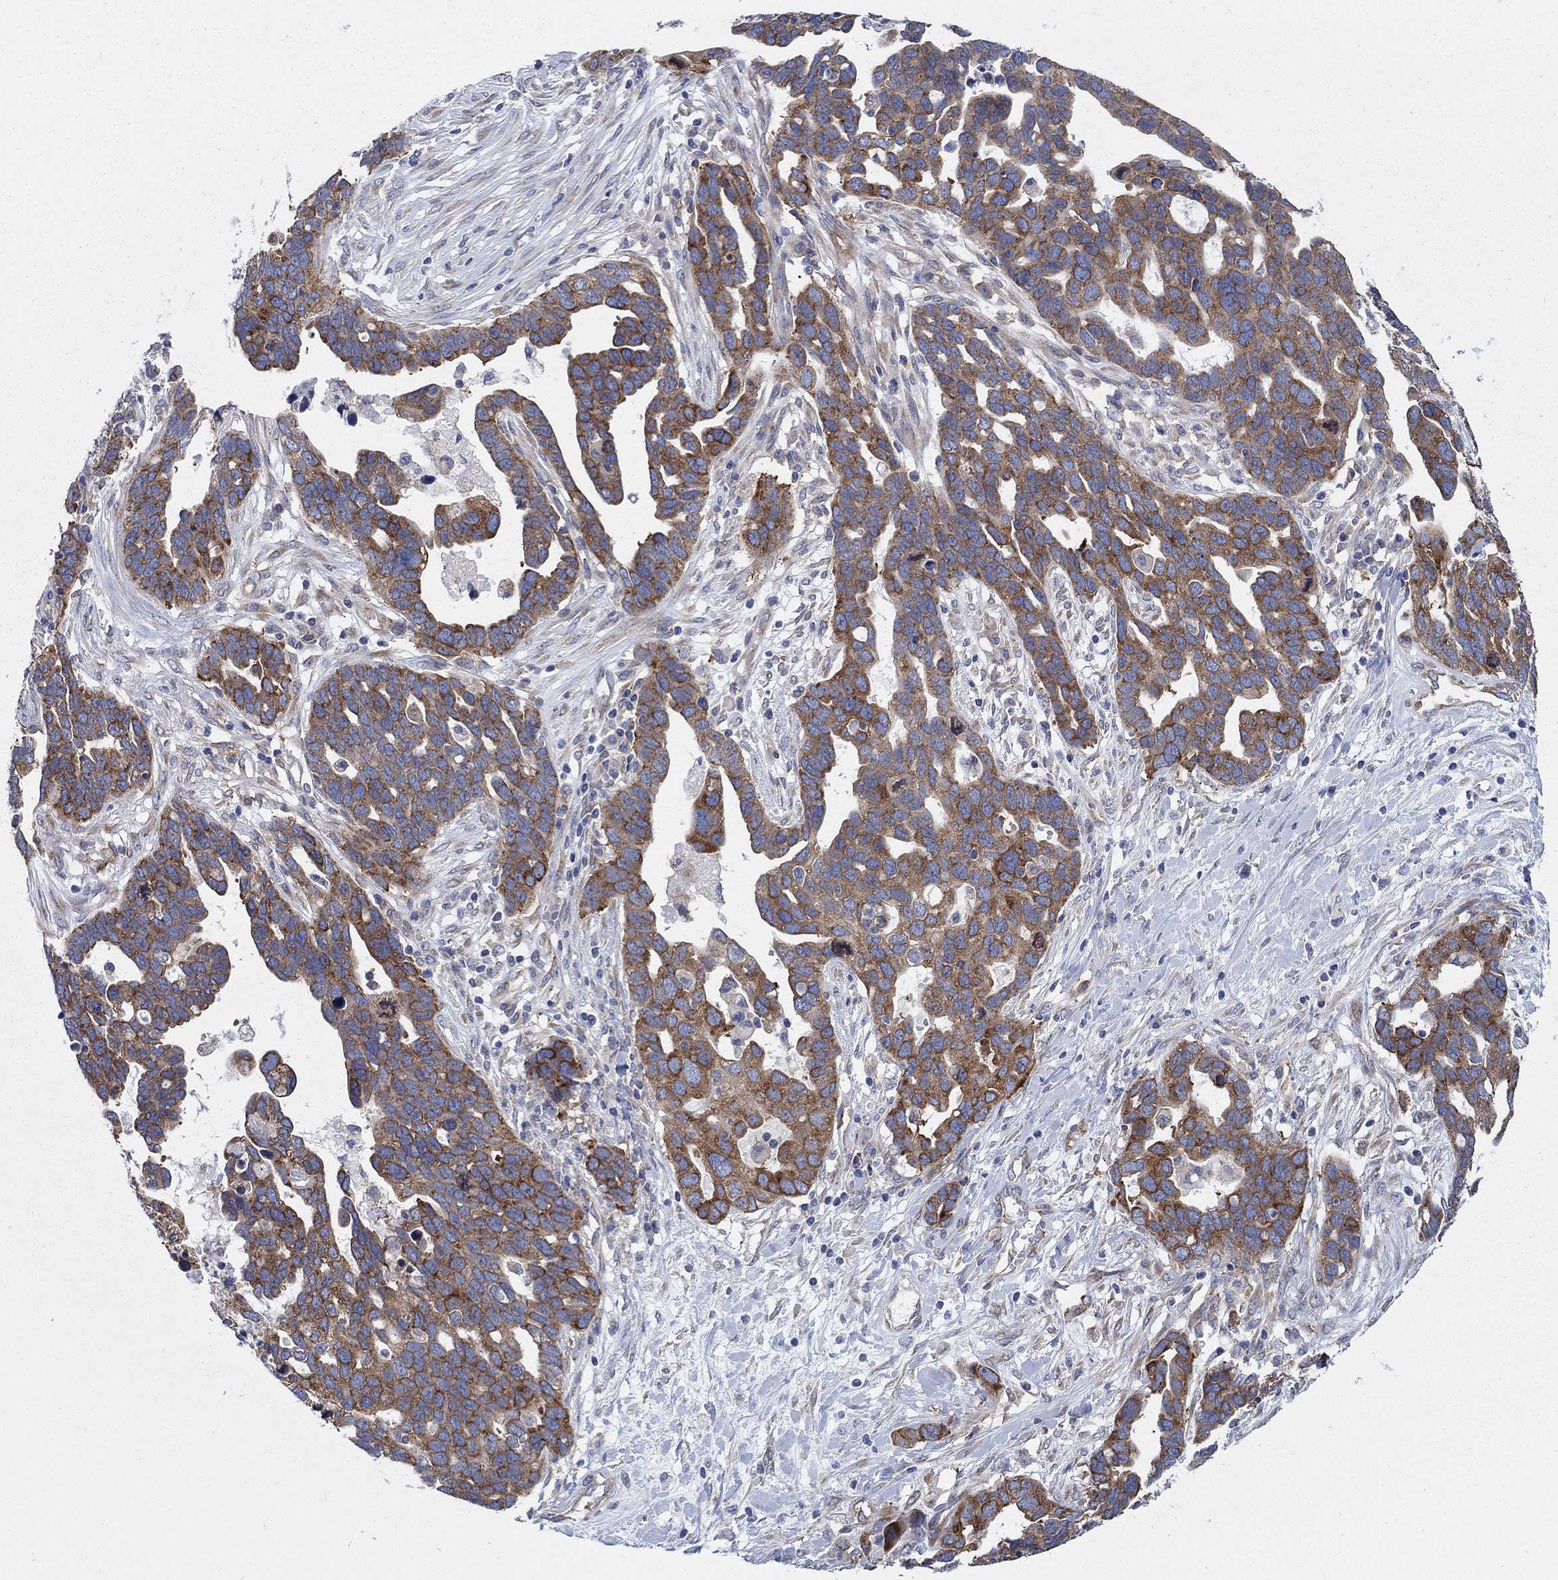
{"staining": {"intensity": "strong", "quantity": "25%-75%", "location": "cytoplasmic/membranous"}, "tissue": "ovarian cancer", "cell_type": "Tumor cells", "image_type": "cancer", "snomed": [{"axis": "morphology", "description": "Cystadenocarcinoma, serous, NOS"}, {"axis": "topography", "description": "Ovary"}], "caption": "Immunohistochemistry staining of ovarian cancer, which displays high levels of strong cytoplasmic/membranous positivity in approximately 25%-75% of tumor cells indicating strong cytoplasmic/membranous protein expression. The staining was performed using DAB (3,3'-diaminobenzidine) (brown) for protein detection and nuclei were counterstained in hematoxylin (blue).", "gene": "TMEM59", "patient": {"sex": "female", "age": 54}}